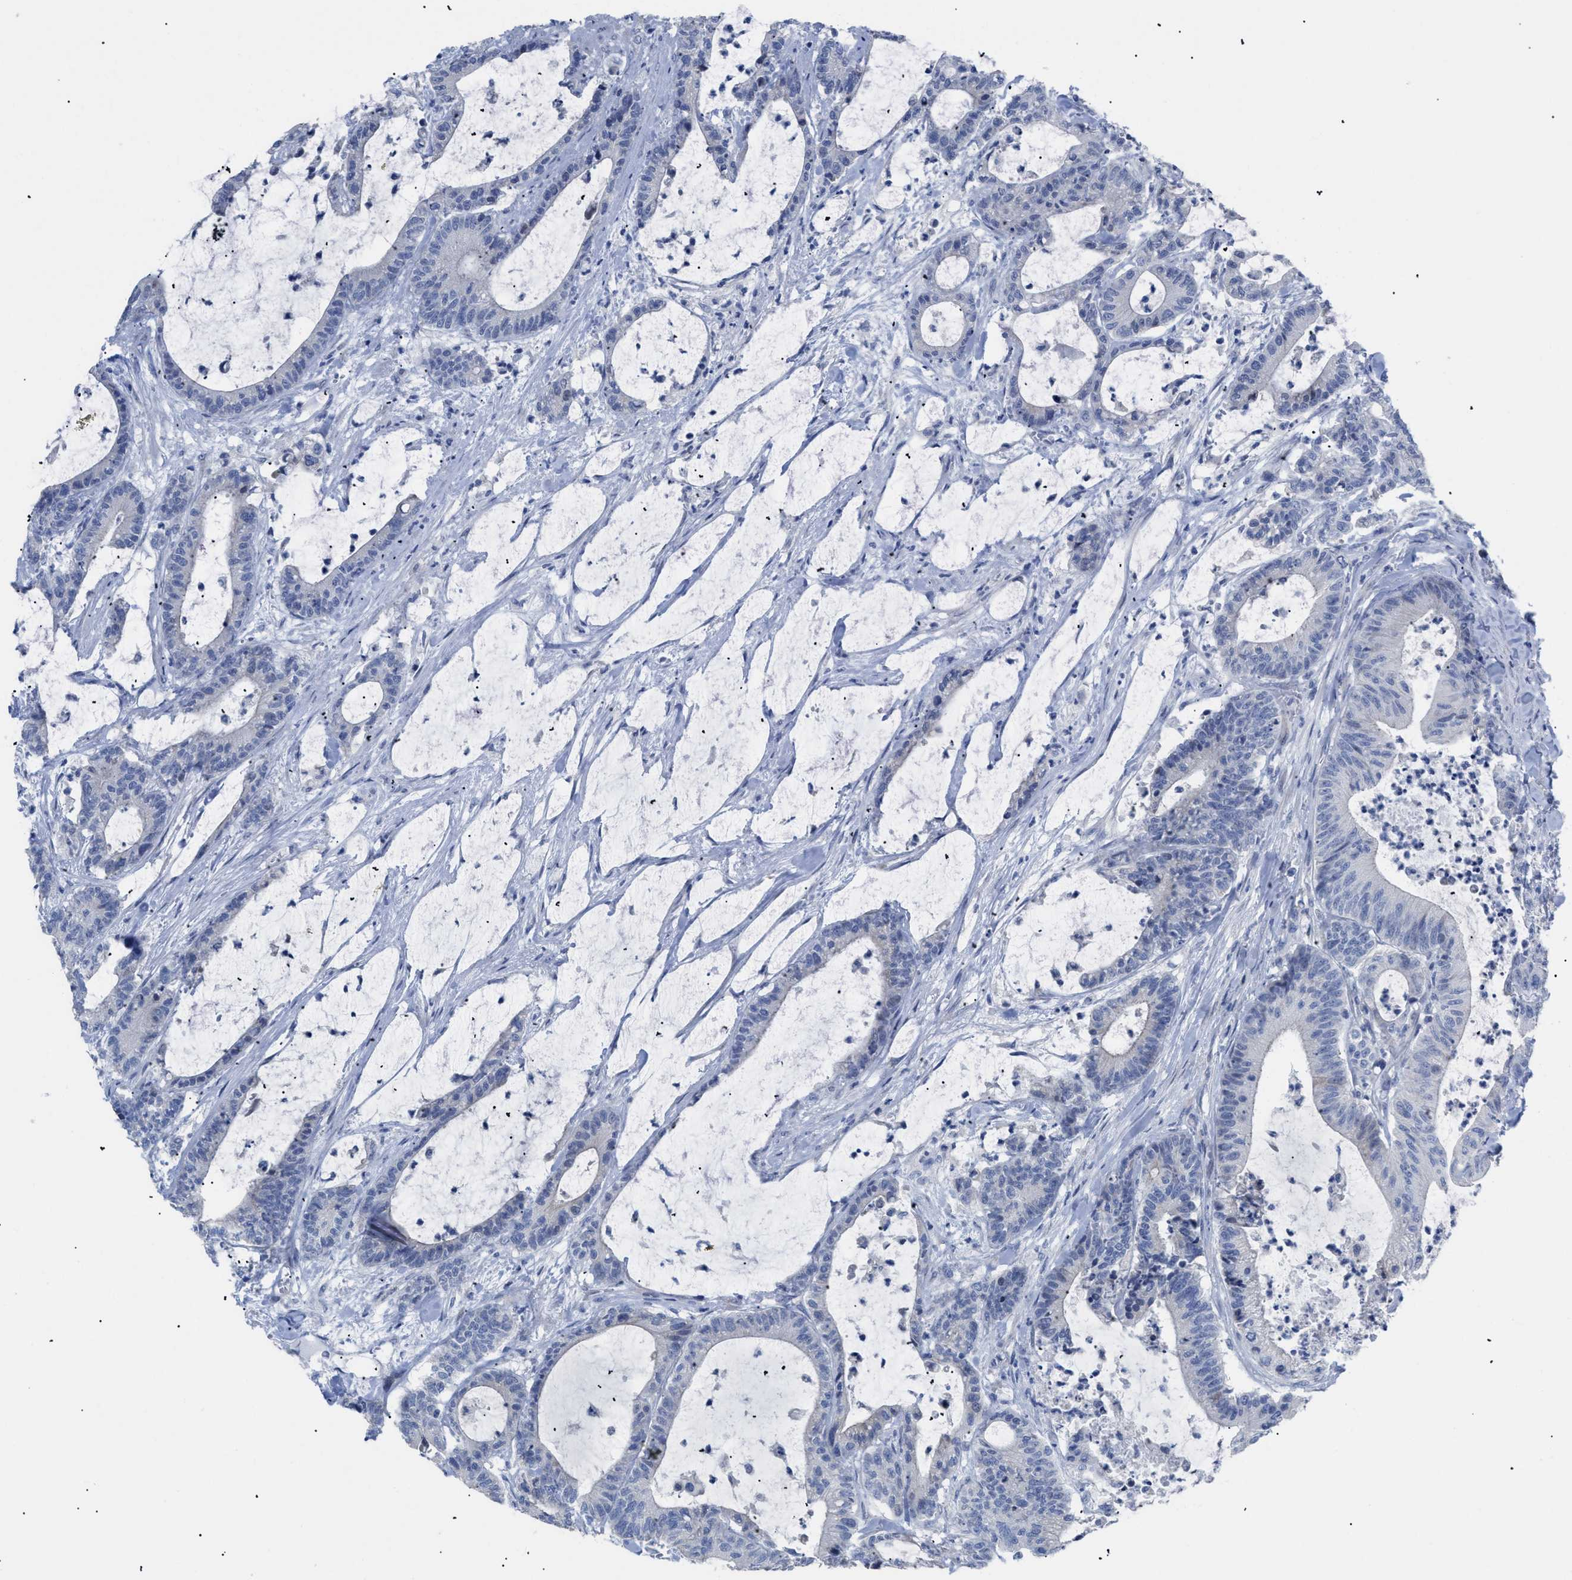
{"staining": {"intensity": "negative", "quantity": "none", "location": "none"}, "tissue": "colorectal cancer", "cell_type": "Tumor cells", "image_type": "cancer", "snomed": [{"axis": "morphology", "description": "Adenocarcinoma, NOS"}, {"axis": "topography", "description": "Colon"}], "caption": "High power microscopy photomicrograph of an IHC image of colorectal cancer, revealing no significant staining in tumor cells. (Immunohistochemistry, brightfield microscopy, high magnification).", "gene": "CAV3", "patient": {"sex": "female", "age": 84}}